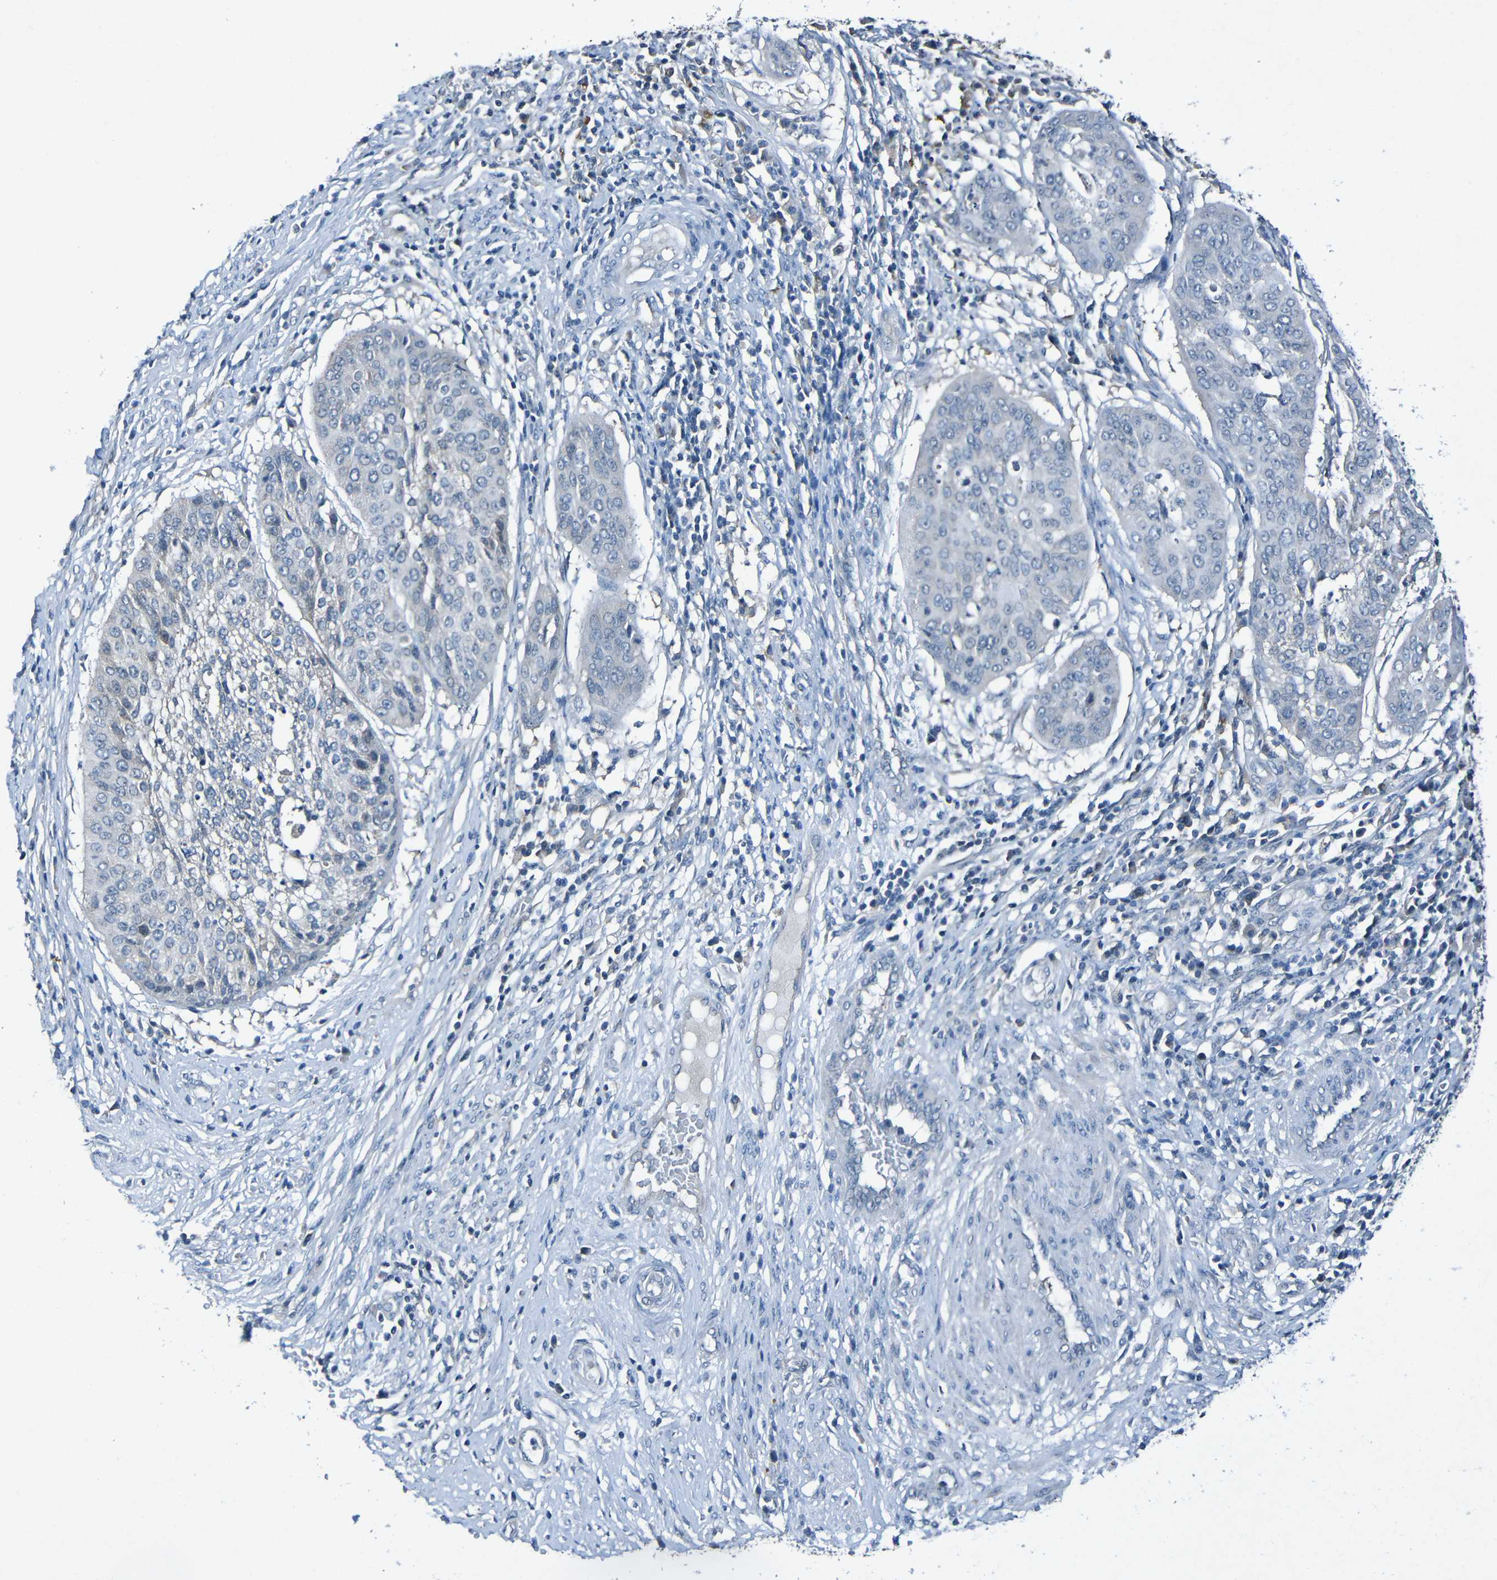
{"staining": {"intensity": "negative", "quantity": "none", "location": "none"}, "tissue": "cervical cancer", "cell_type": "Tumor cells", "image_type": "cancer", "snomed": [{"axis": "morphology", "description": "Normal tissue, NOS"}, {"axis": "morphology", "description": "Squamous cell carcinoma, NOS"}, {"axis": "topography", "description": "Cervix"}], "caption": "Squamous cell carcinoma (cervical) stained for a protein using immunohistochemistry shows no expression tumor cells.", "gene": "LRRC70", "patient": {"sex": "female", "age": 39}}